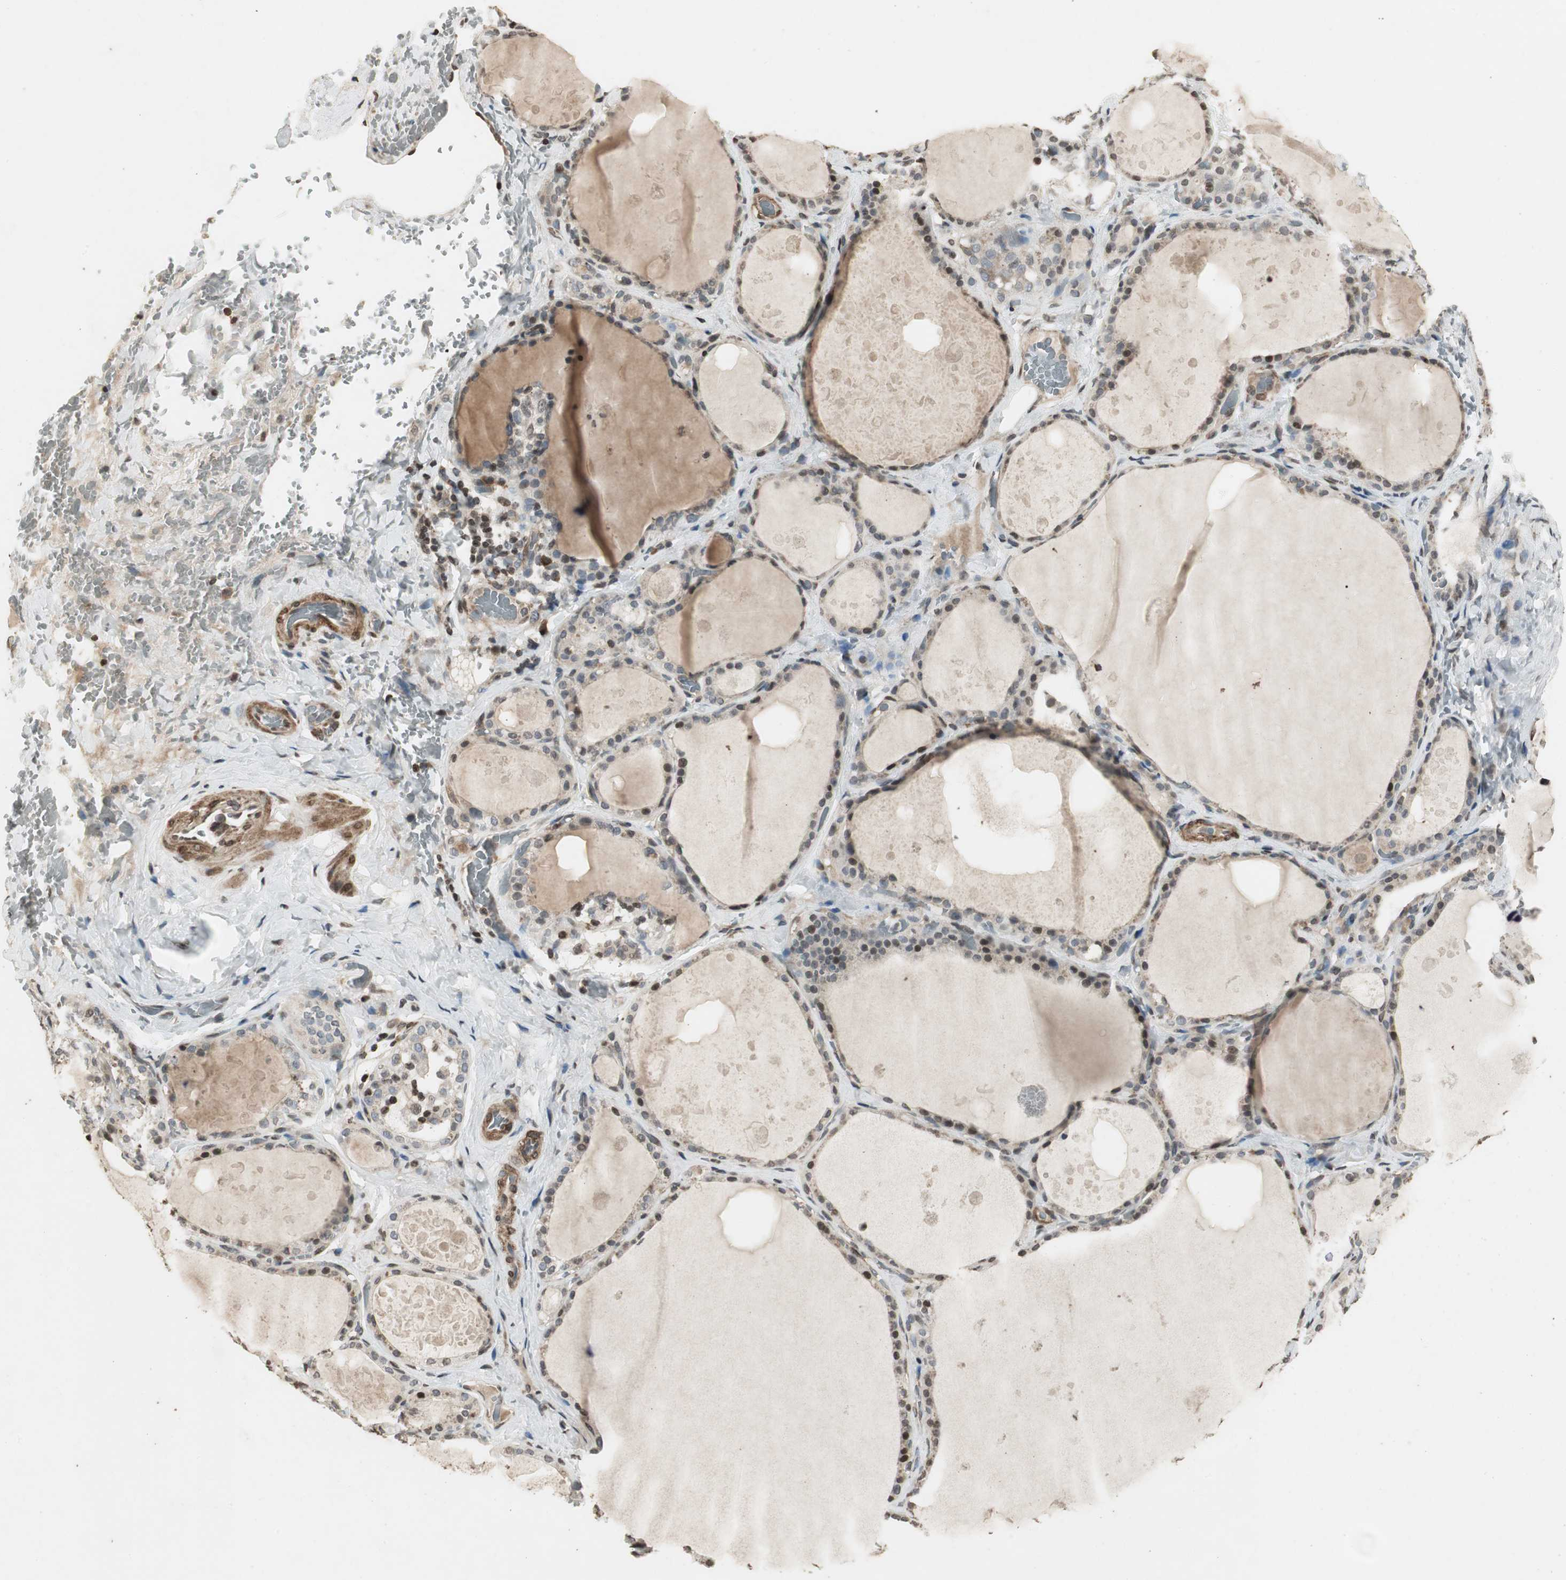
{"staining": {"intensity": "weak", "quantity": "25%-75%", "location": "cytoplasmic/membranous,nuclear"}, "tissue": "thyroid gland", "cell_type": "Glandular cells", "image_type": "normal", "snomed": [{"axis": "morphology", "description": "Normal tissue, NOS"}, {"axis": "topography", "description": "Thyroid gland"}], "caption": "A histopathology image of human thyroid gland stained for a protein demonstrates weak cytoplasmic/membranous,nuclear brown staining in glandular cells.", "gene": "PRKG1", "patient": {"sex": "male", "age": 61}}